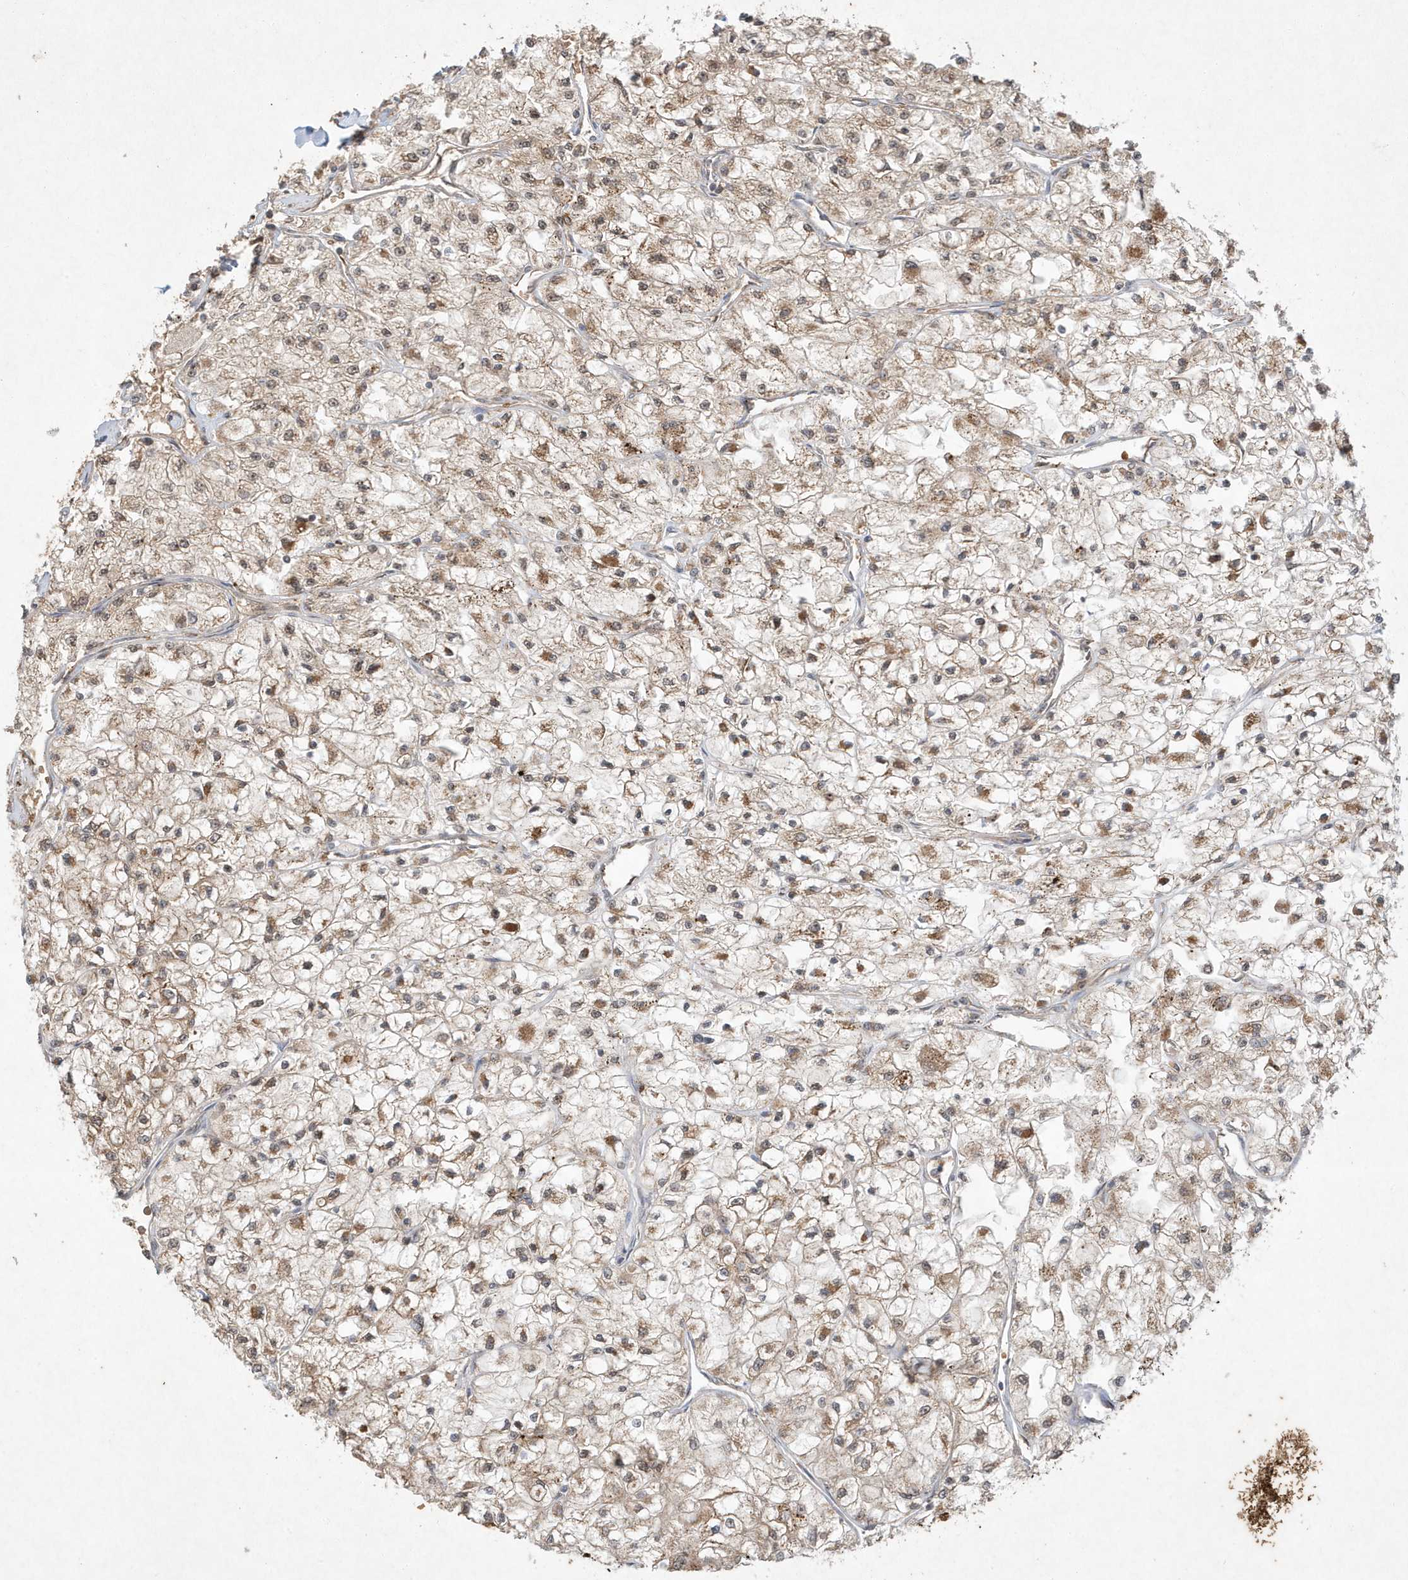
{"staining": {"intensity": "moderate", "quantity": "25%-75%", "location": "cytoplasmic/membranous,nuclear"}, "tissue": "renal cancer", "cell_type": "Tumor cells", "image_type": "cancer", "snomed": [{"axis": "morphology", "description": "Adenocarcinoma, NOS"}, {"axis": "topography", "description": "Kidney"}], "caption": "Brown immunohistochemical staining in human renal cancer (adenocarcinoma) reveals moderate cytoplasmic/membranous and nuclear staining in approximately 25%-75% of tumor cells. (IHC, brightfield microscopy, high magnification).", "gene": "ABCB9", "patient": {"sex": "male", "age": 80}}